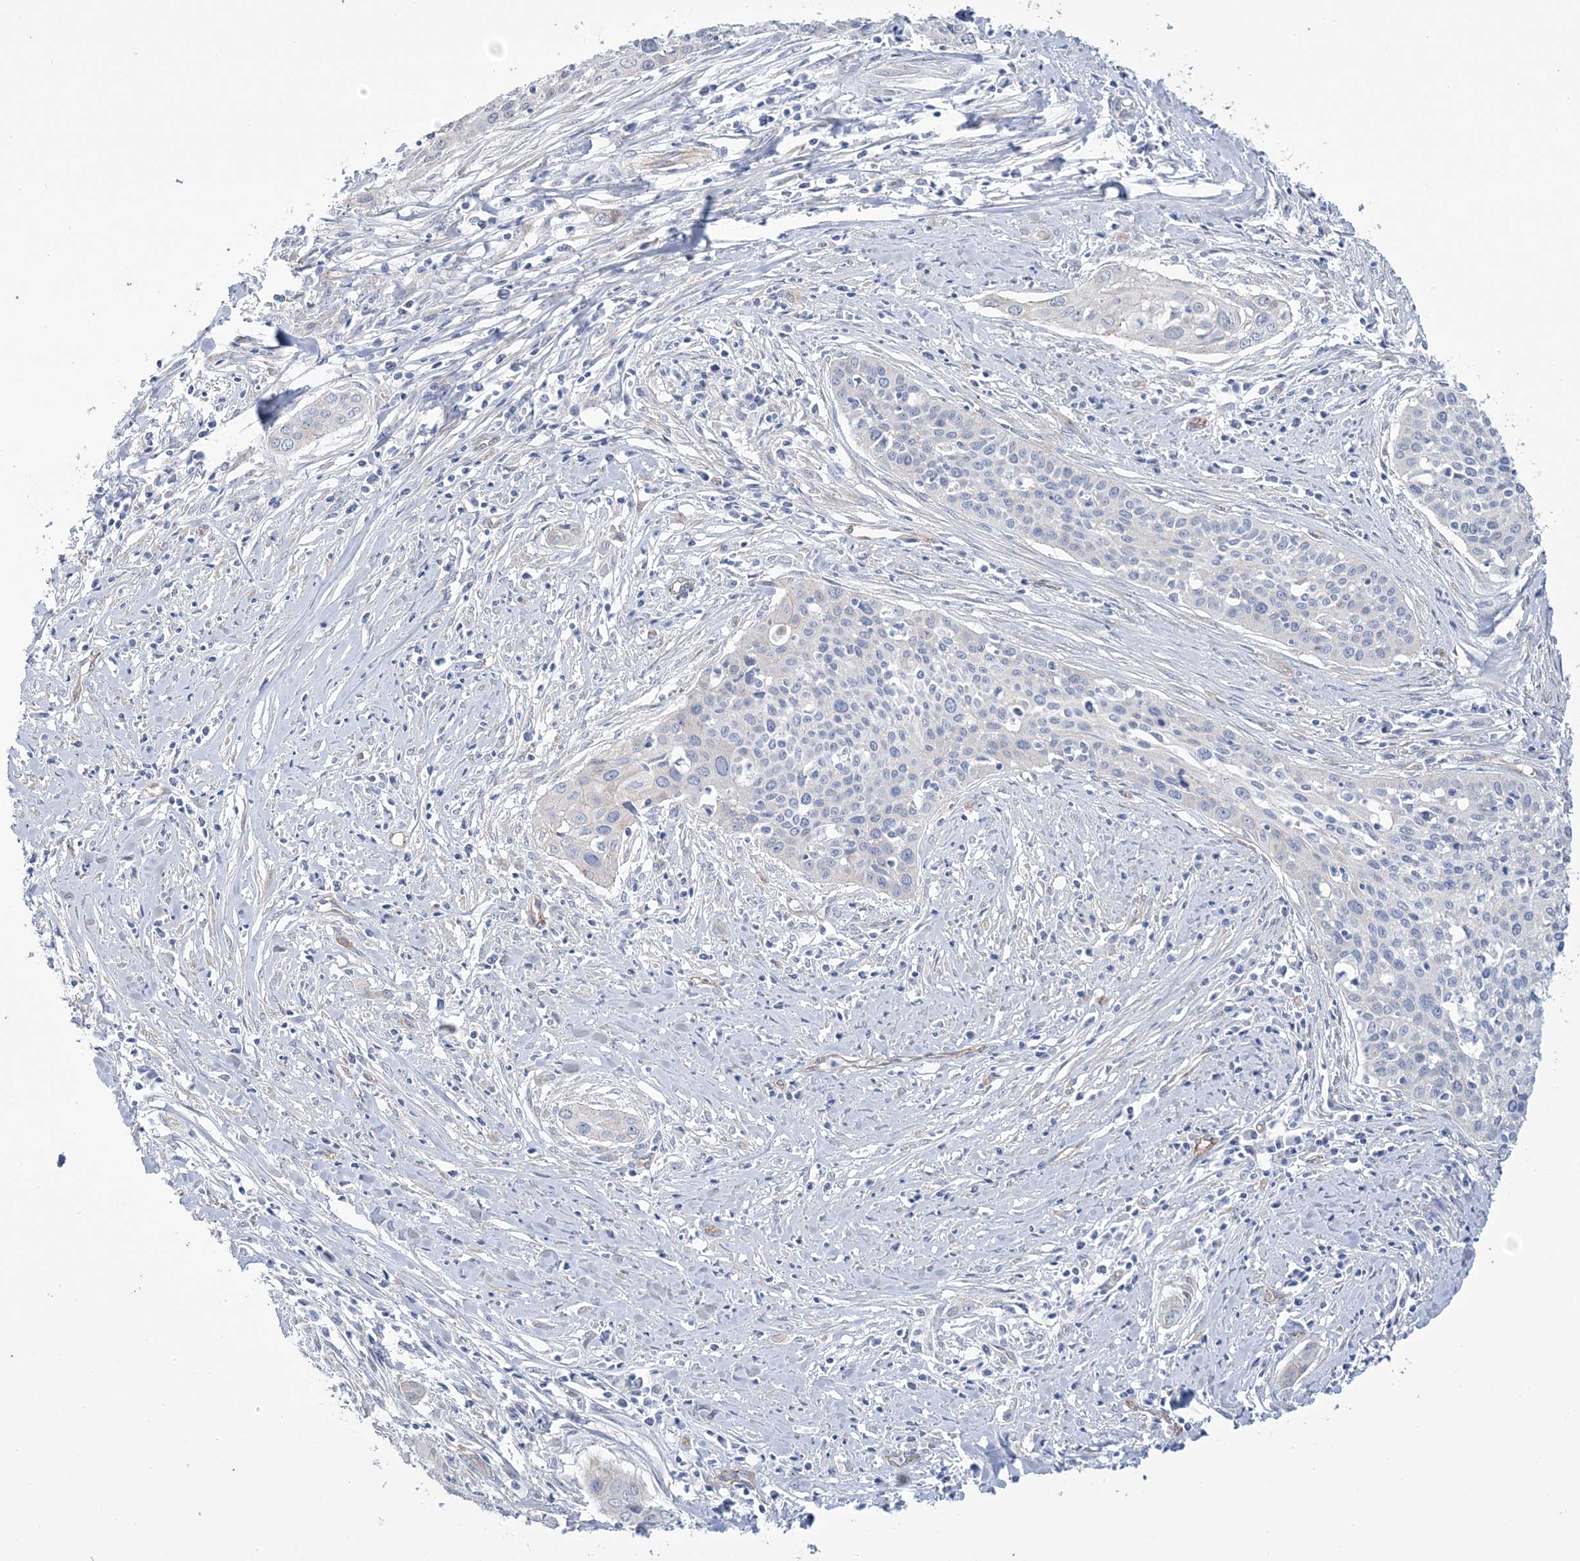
{"staining": {"intensity": "negative", "quantity": "none", "location": "none"}, "tissue": "cervical cancer", "cell_type": "Tumor cells", "image_type": "cancer", "snomed": [{"axis": "morphology", "description": "Squamous cell carcinoma, NOS"}, {"axis": "topography", "description": "Cervix"}], "caption": "DAB immunohistochemical staining of cervical cancer (squamous cell carcinoma) displays no significant positivity in tumor cells.", "gene": "RAB11FIP5", "patient": {"sex": "female", "age": 34}}